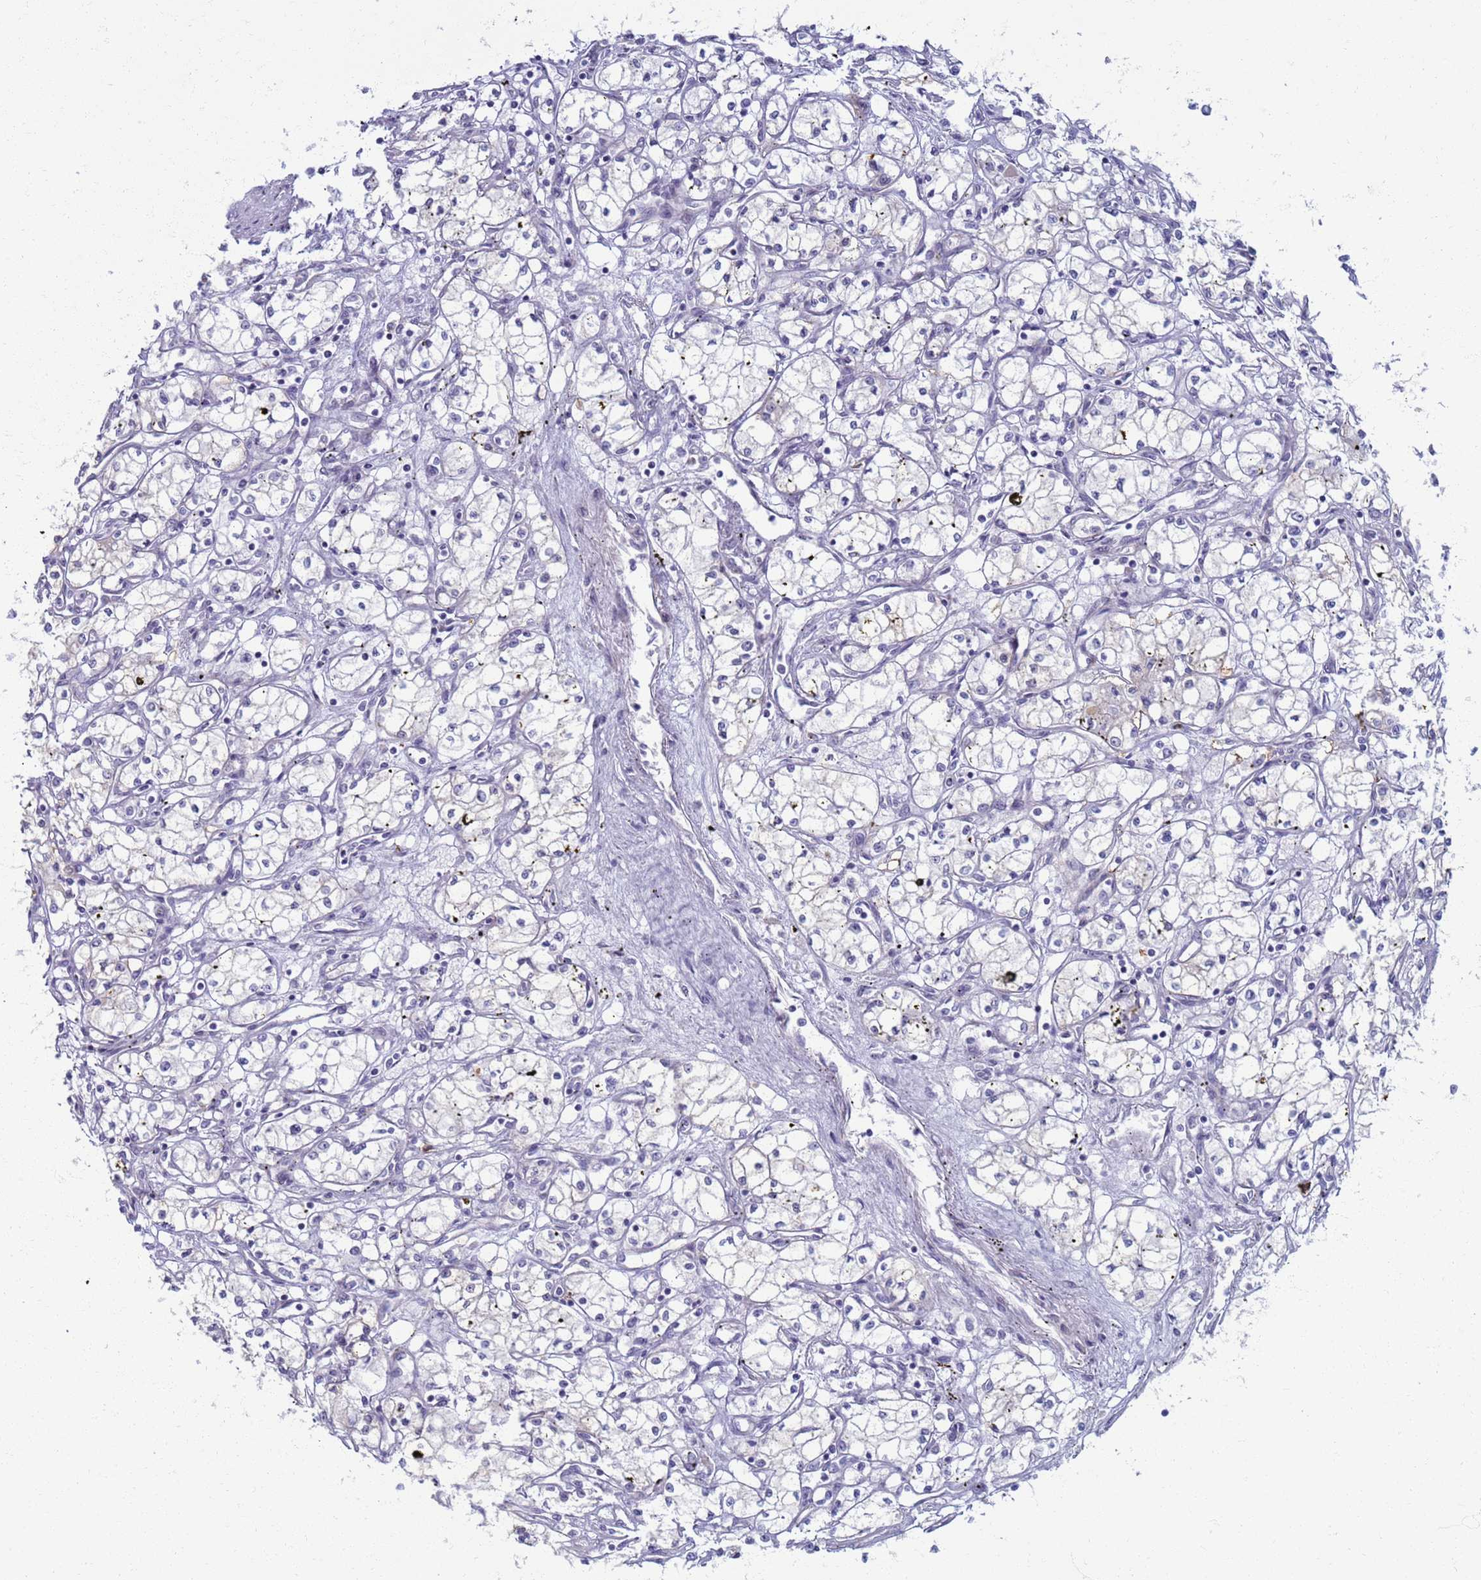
{"staining": {"intensity": "negative", "quantity": "none", "location": "none"}, "tissue": "renal cancer", "cell_type": "Tumor cells", "image_type": "cancer", "snomed": [{"axis": "morphology", "description": "Adenocarcinoma, NOS"}, {"axis": "topography", "description": "Kidney"}], "caption": "High power microscopy image of an IHC image of renal cancer, revealing no significant staining in tumor cells.", "gene": "CLCA2", "patient": {"sex": "male", "age": 59}}